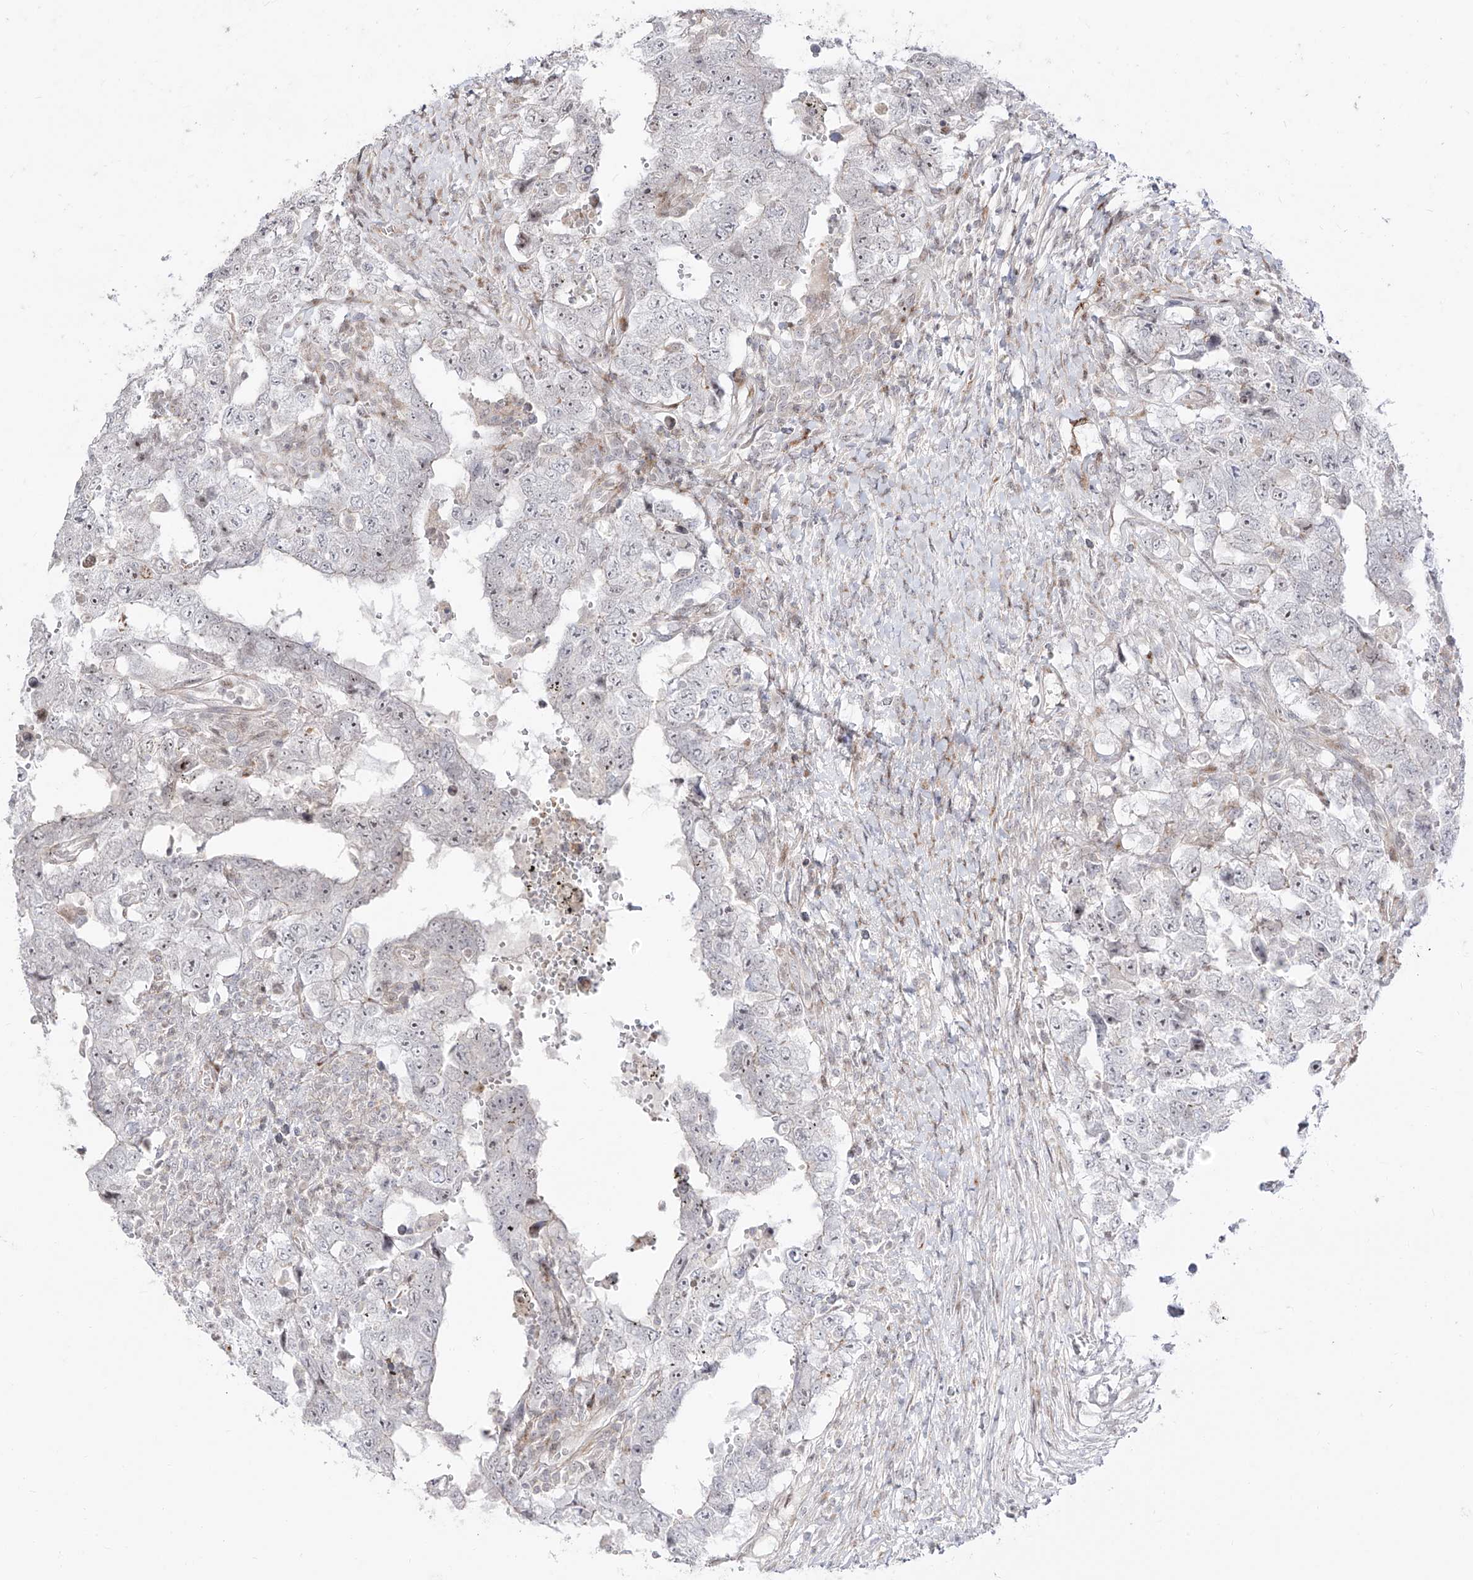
{"staining": {"intensity": "negative", "quantity": "none", "location": "none"}, "tissue": "testis cancer", "cell_type": "Tumor cells", "image_type": "cancer", "snomed": [{"axis": "morphology", "description": "Carcinoma, Embryonal, NOS"}, {"axis": "topography", "description": "Testis"}], "caption": "The IHC micrograph has no significant positivity in tumor cells of testis cancer (embryonal carcinoma) tissue.", "gene": "ZNF180", "patient": {"sex": "male", "age": 26}}